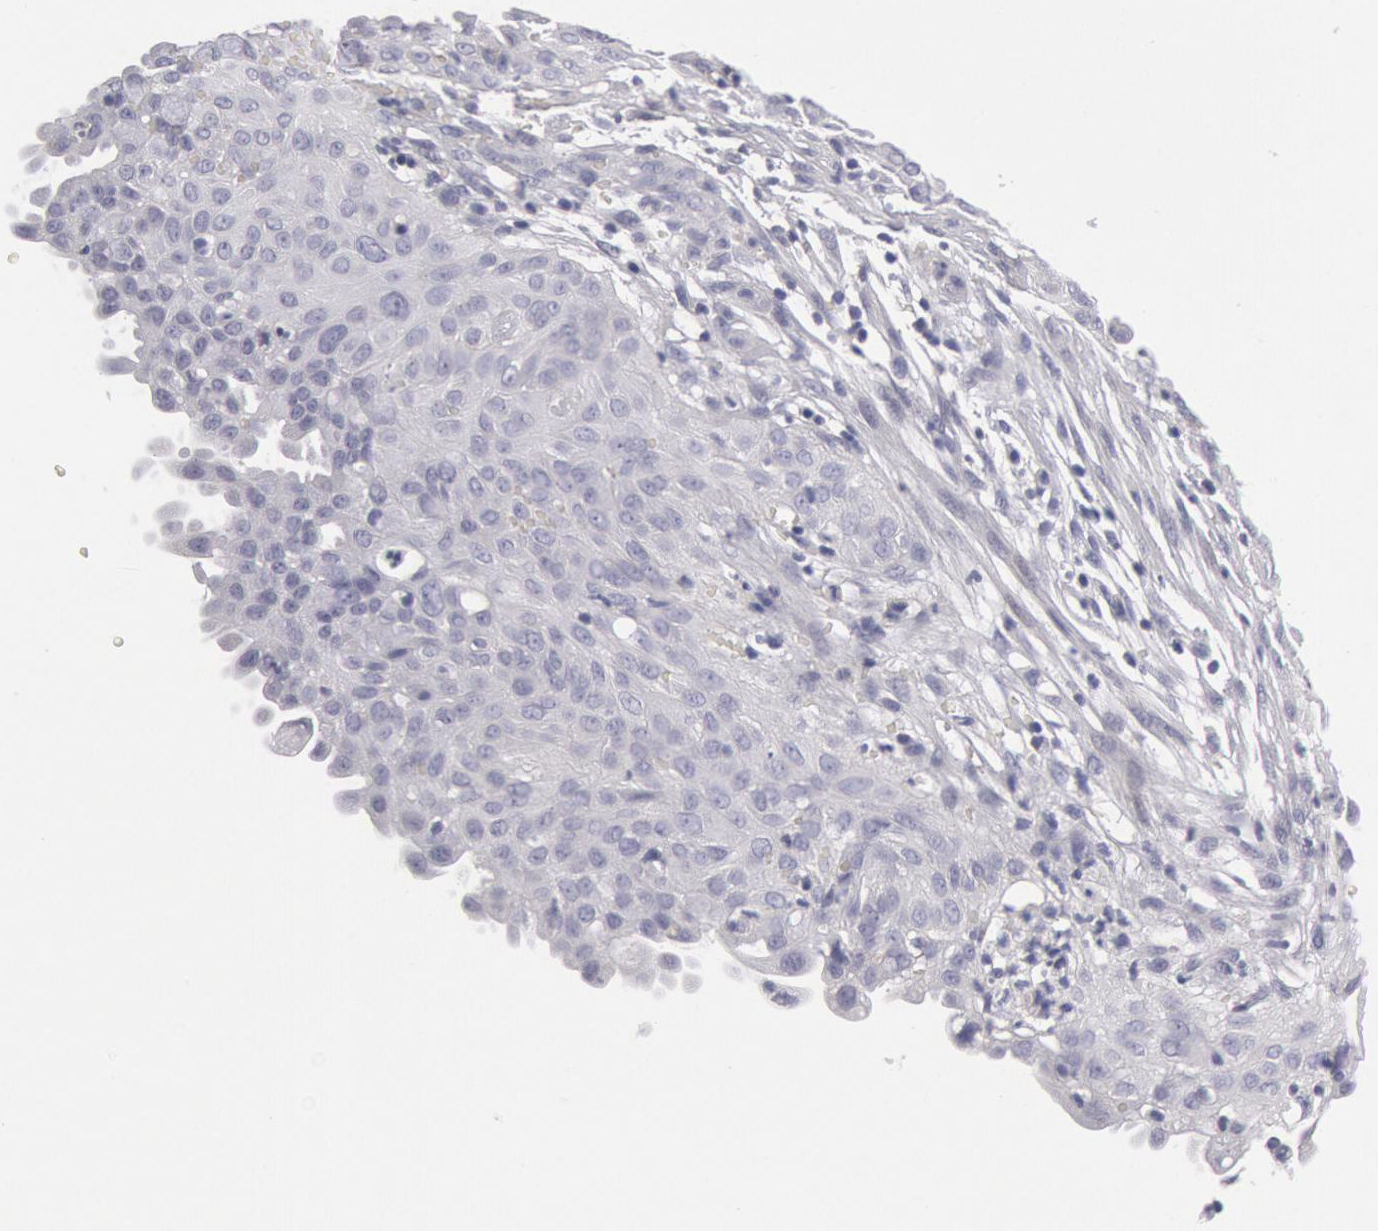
{"staining": {"intensity": "negative", "quantity": "none", "location": "none"}, "tissue": "cervical cancer", "cell_type": "Tumor cells", "image_type": "cancer", "snomed": [{"axis": "morphology", "description": "Normal tissue, NOS"}, {"axis": "morphology", "description": "Squamous cell carcinoma, NOS"}, {"axis": "topography", "description": "Cervix"}], "caption": "The micrograph demonstrates no significant staining in tumor cells of cervical cancer.", "gene": "FHL1", "patient": {"sex": "female", "age": 45}}